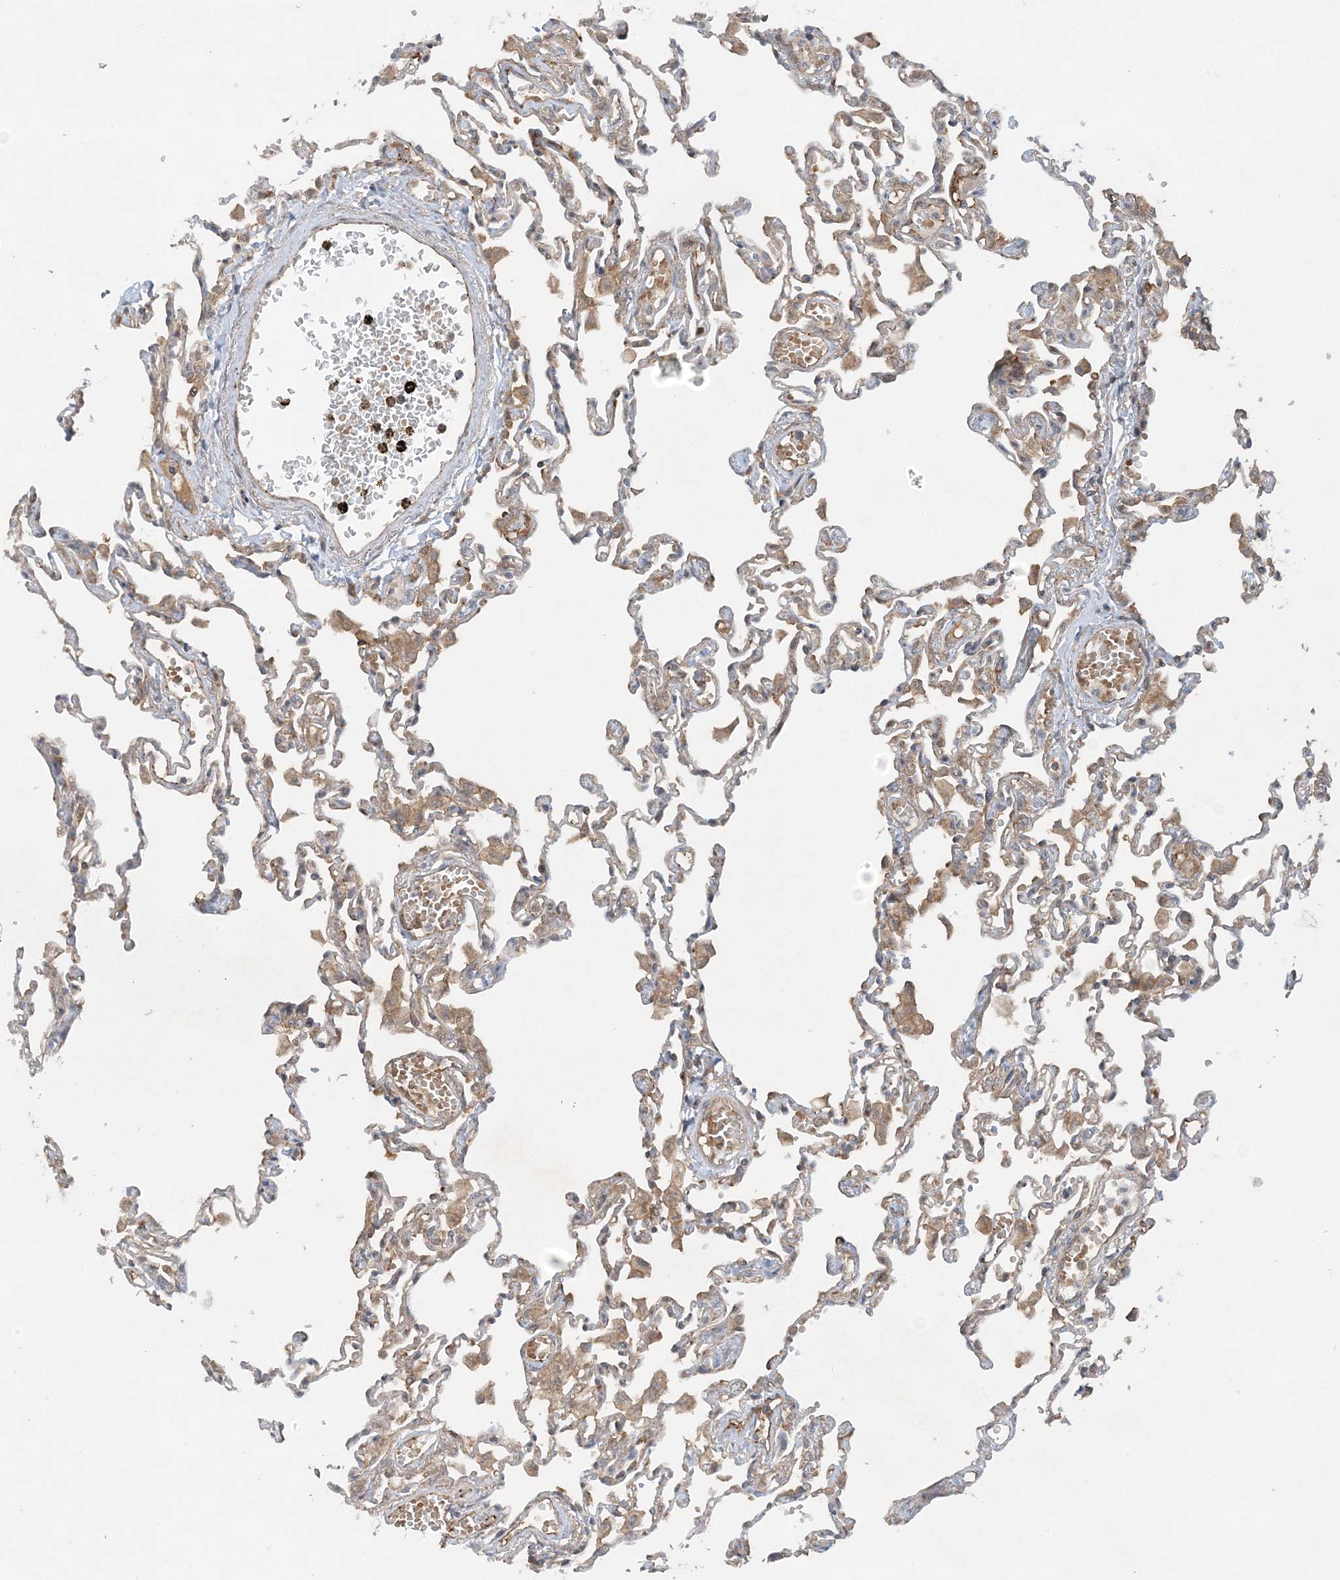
{"staining": {"intensity": "moderate", "quantity": "25%-75%", "location": "cytoplasmic/membranous"}, "tissue": "lung", "cell_type": "Alveolar cells", "image_type": "normal", "snomed": [{"axis": "morphology", "description": "Normal tissue, NOS"}, {"axis": "topography", "description": "Bronchus"}, {"axis": "topography", "description": "Lung"}], "caption": "This photomicrograph displays immunohistochemistry (IHC) staining of benign human lung, with medium moderate cytoplasmic/membranous positivity in approximately 25%-75% of alveolar cells.", "gene": "STAM2", "patient": {"sex": "female", "age": 49}}